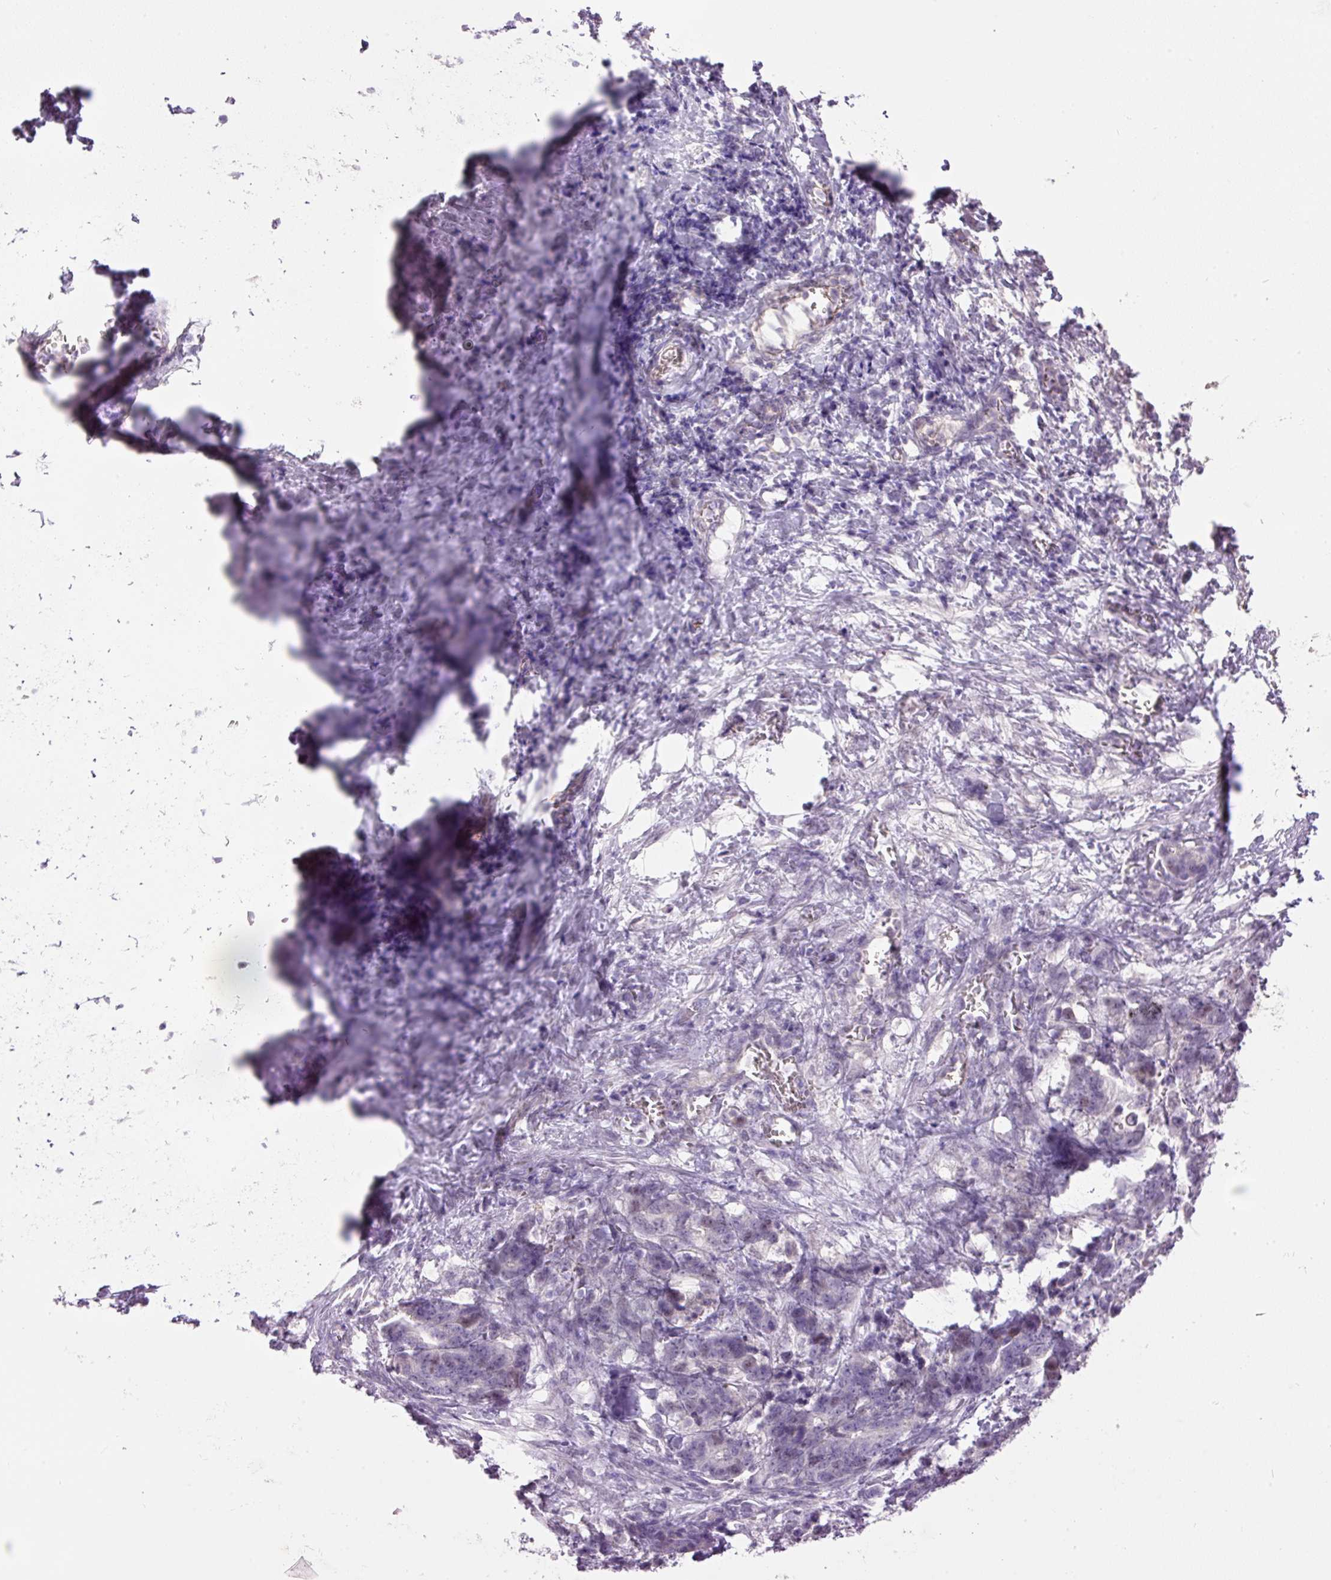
{"staining": {"intensity": "negative", "quantity": "none", "location": "none"}, "tissue": "stomach cancer", "cell_type": "Tumor cells", "image_type": "cancer", "snomed": [{"axis": "morphology", "description": "Normal tissue, NOS"}, {"axis": "morphology", "description": "Adenocarcinoma, NOS"}, {"axis": "topography", "description": "Stomach"}], "caption": "High power microscopy micrograph of an immunohistochemistry micrograph of stomach adenocarcinoma, revealing no significant staining in tumor cells.", "gene": "LY6G6D", "patient": {"sex": "female", "age": 64}}